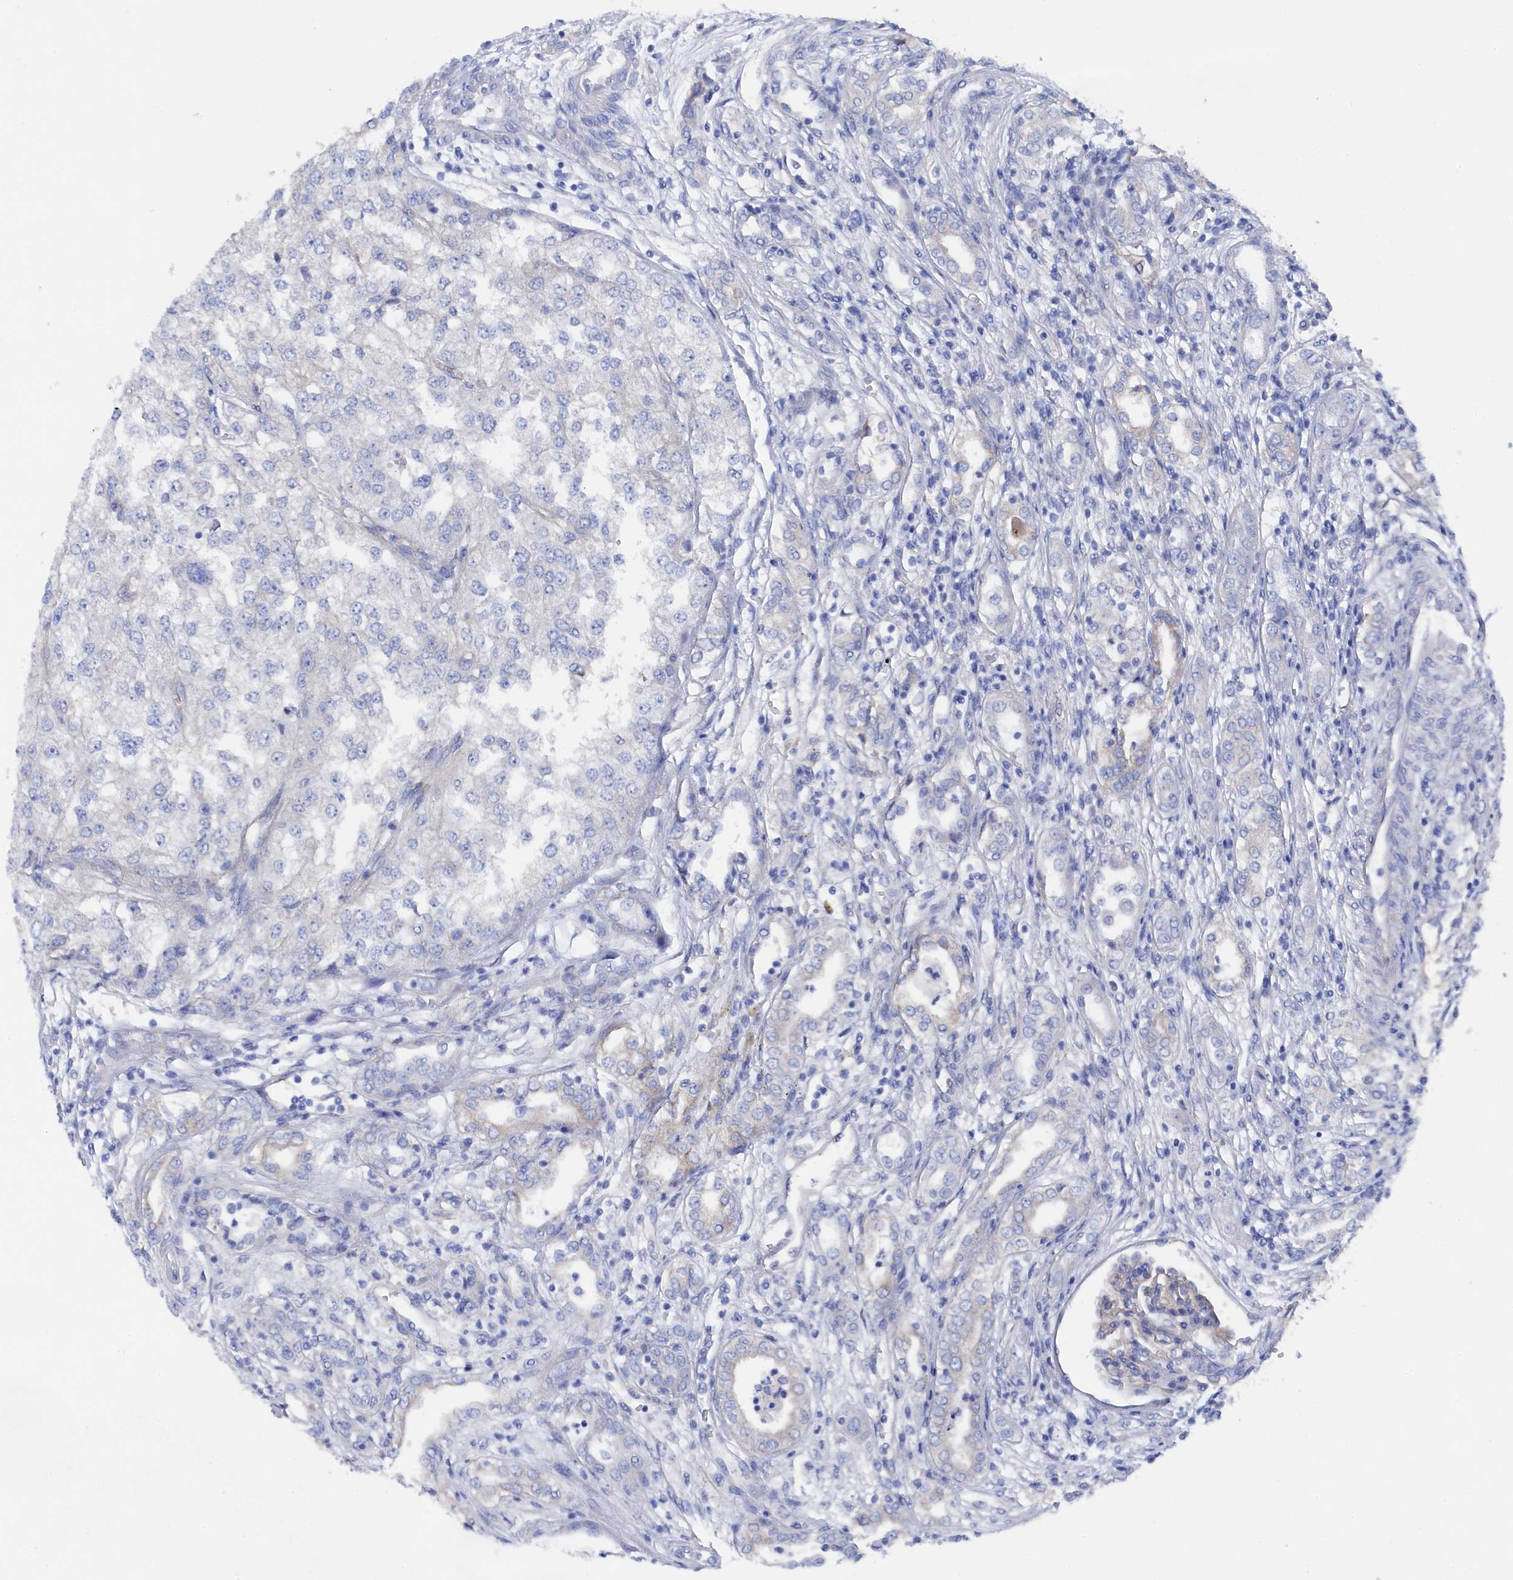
{"staining": {"intensity": "negative", "quantity": "none", "location": "none"}, "tissue": "renal cancer", "cell_type": "Tumor cells", "image_type": "cancer", "snomed": [{"axis": "morphology", "description": "Adenocarcinoma, NOS"}, {"axis": "topography", "description": "Kidney"}], "caption": "IHC image of neoplastic tissue: human renal adenocarcinoma stained with DAB (3,3'-diaminobenzidine) shows no significant protein positivity in tumor cells. (DAB IHC, high magnification).", "gene": "TMOD2", "patient": {"sex": "female", "age": 54}}